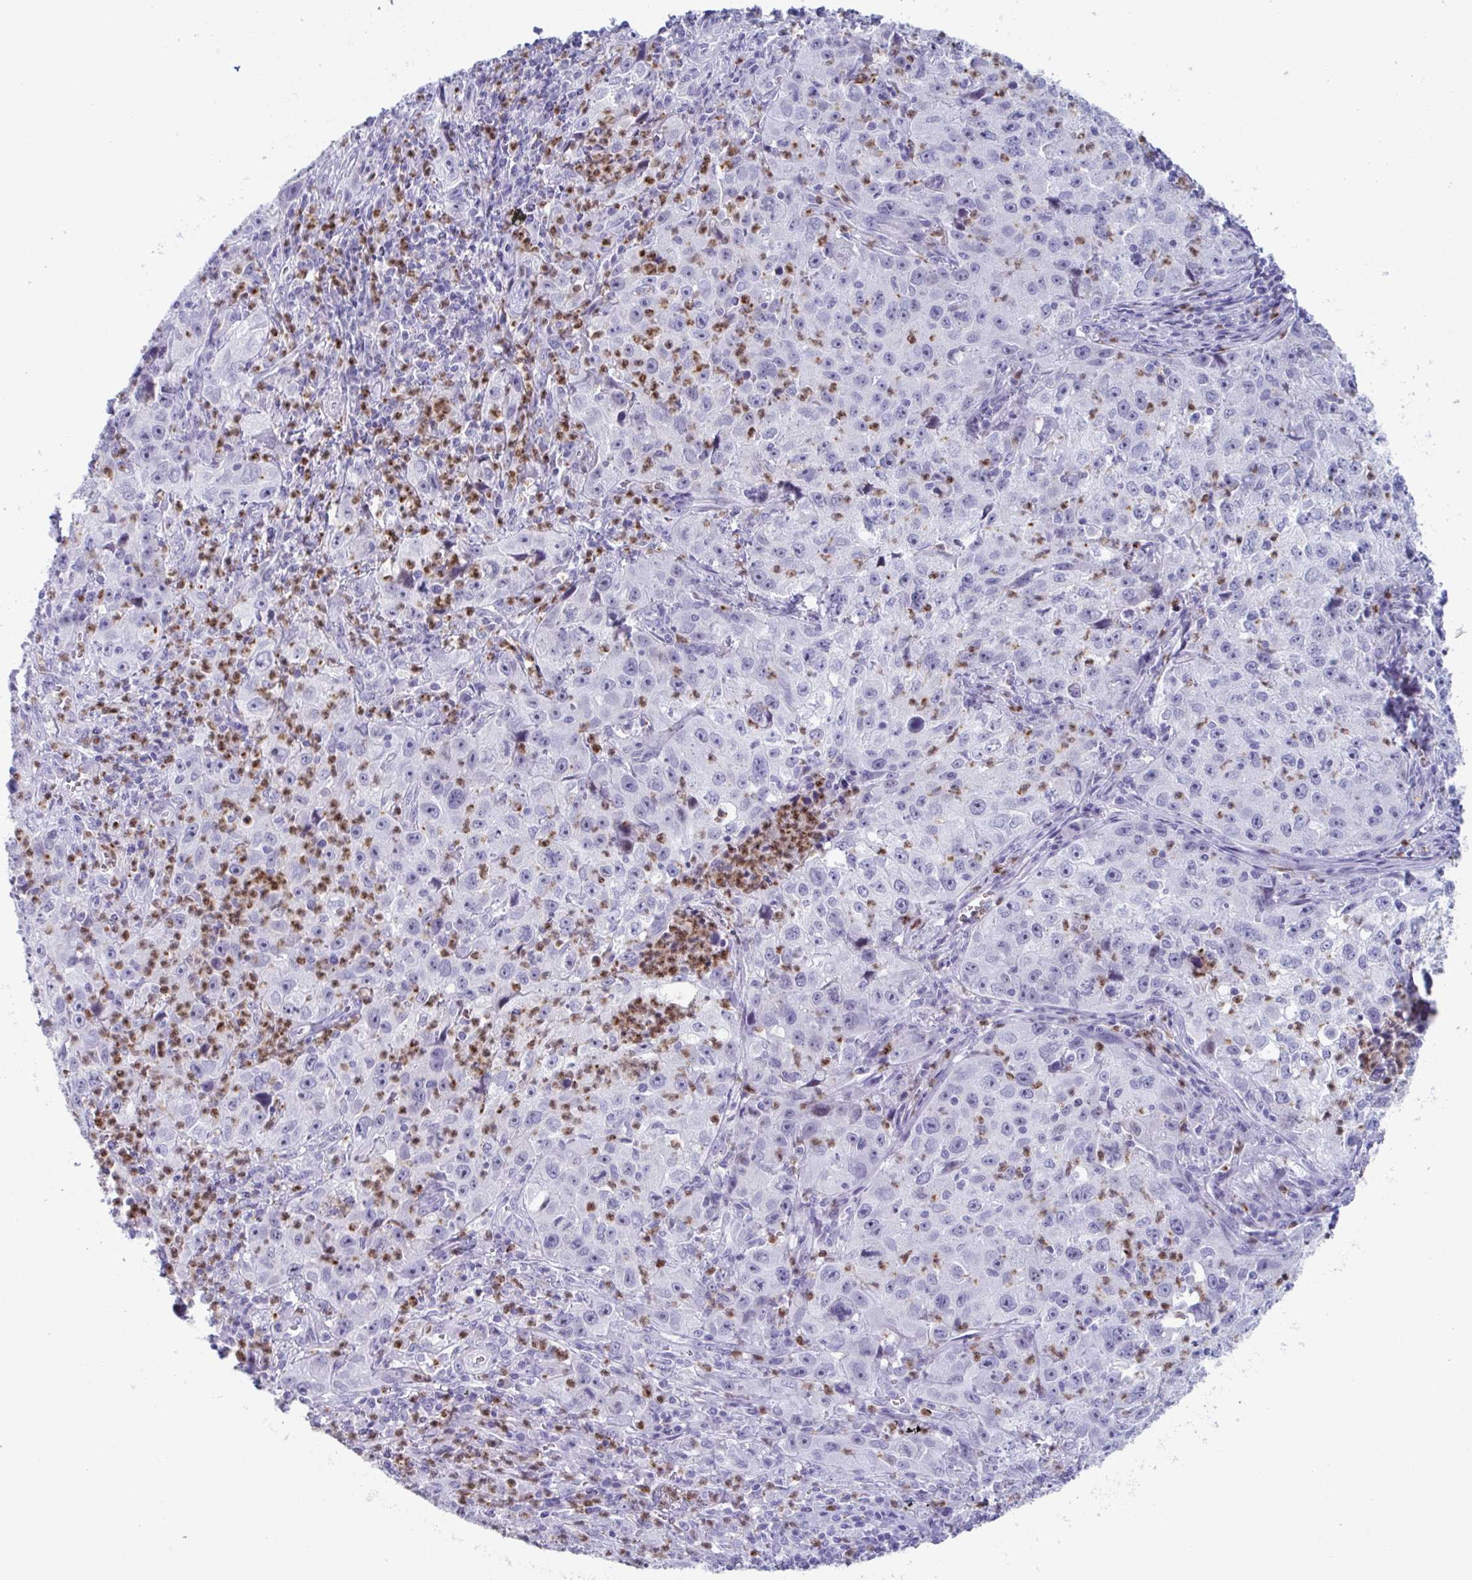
{"staining": {"intensity": "negative", "quantity": "none", "location": "none"}, "tissue": "lung cancer", "cell_type": "Tumor cells", "image_type": "cancer", "snomed": [{"axis": "morphology", "description": "Squamous cell carcinoma, NOS"}, {"axis": "topography", "description": "Lung"}], "caption": "IHC image of neoplastic tissue: lung squamous cell carcinoma stained with DAB (3,3'-diaminobenzidine) demonstrates no significant protein positivity in tumor cells. Brightfield microscopy of immunohistochemistry (IHC) stained with DAB (3,3'-diaminobenzidine) (brown) and hematoxylin (blue), captured at high magnification.", "gene": "CYP4F11", "patient": {"sex": "male", "age": 71}}